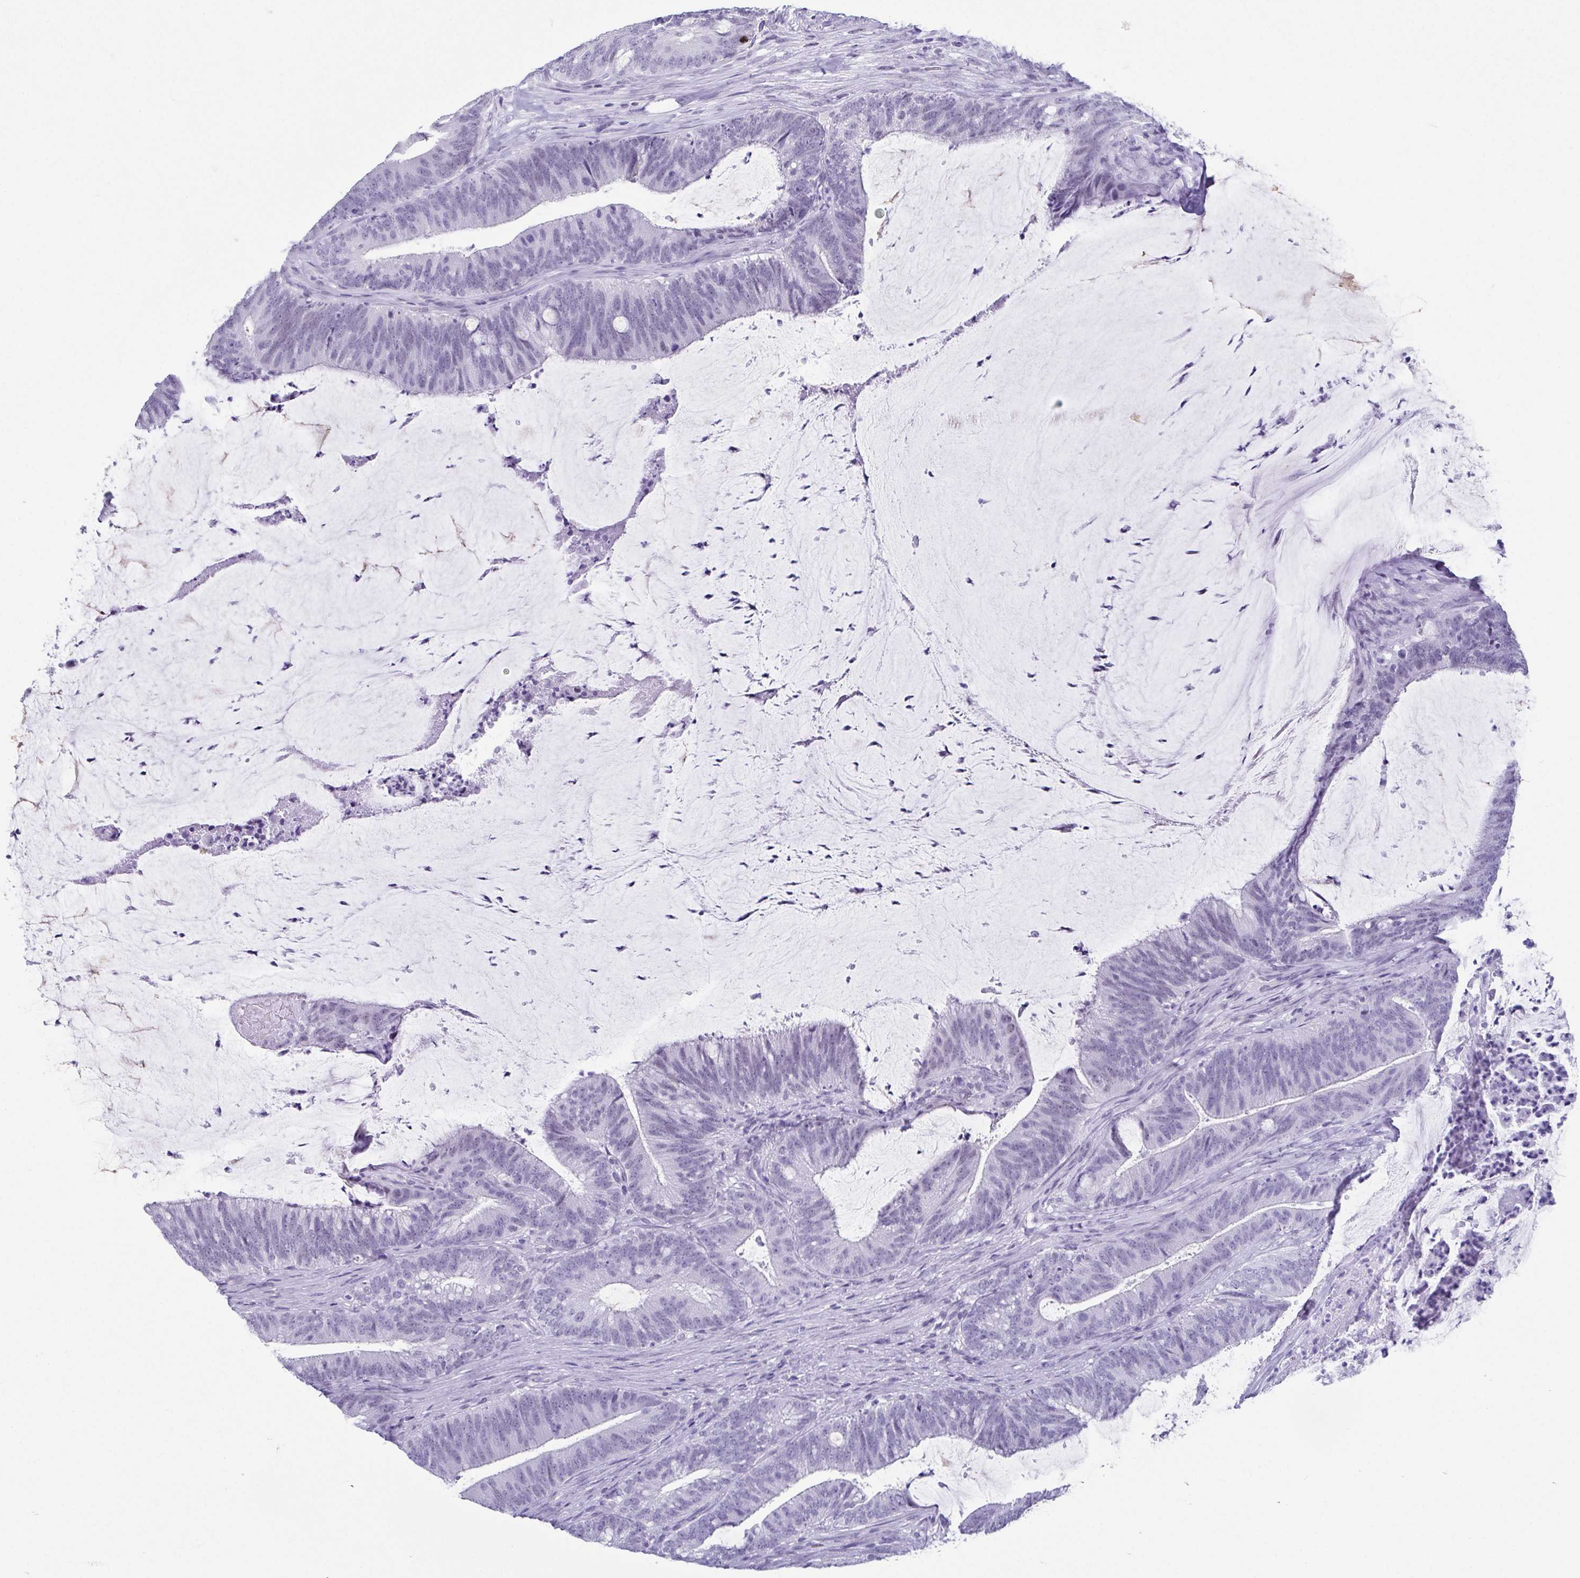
{"staining": {"intensity": "negative", "quantity": "none", "location": "none"}, "tissue": "colorectal cancer", "cell_type": "Tumor cells", "image_type": "cancer", "snomed": [{"axis": "morphology", "description": "Adenocarcinoma, NOS"}, {"axis": "topography", "description": "Colon"}], "caption": "An image of human colorectal adenocarcinoma is negative for staining in tumor cells.", "gene": "ESX1", "patient": {"sex": "female", "age": 43}}